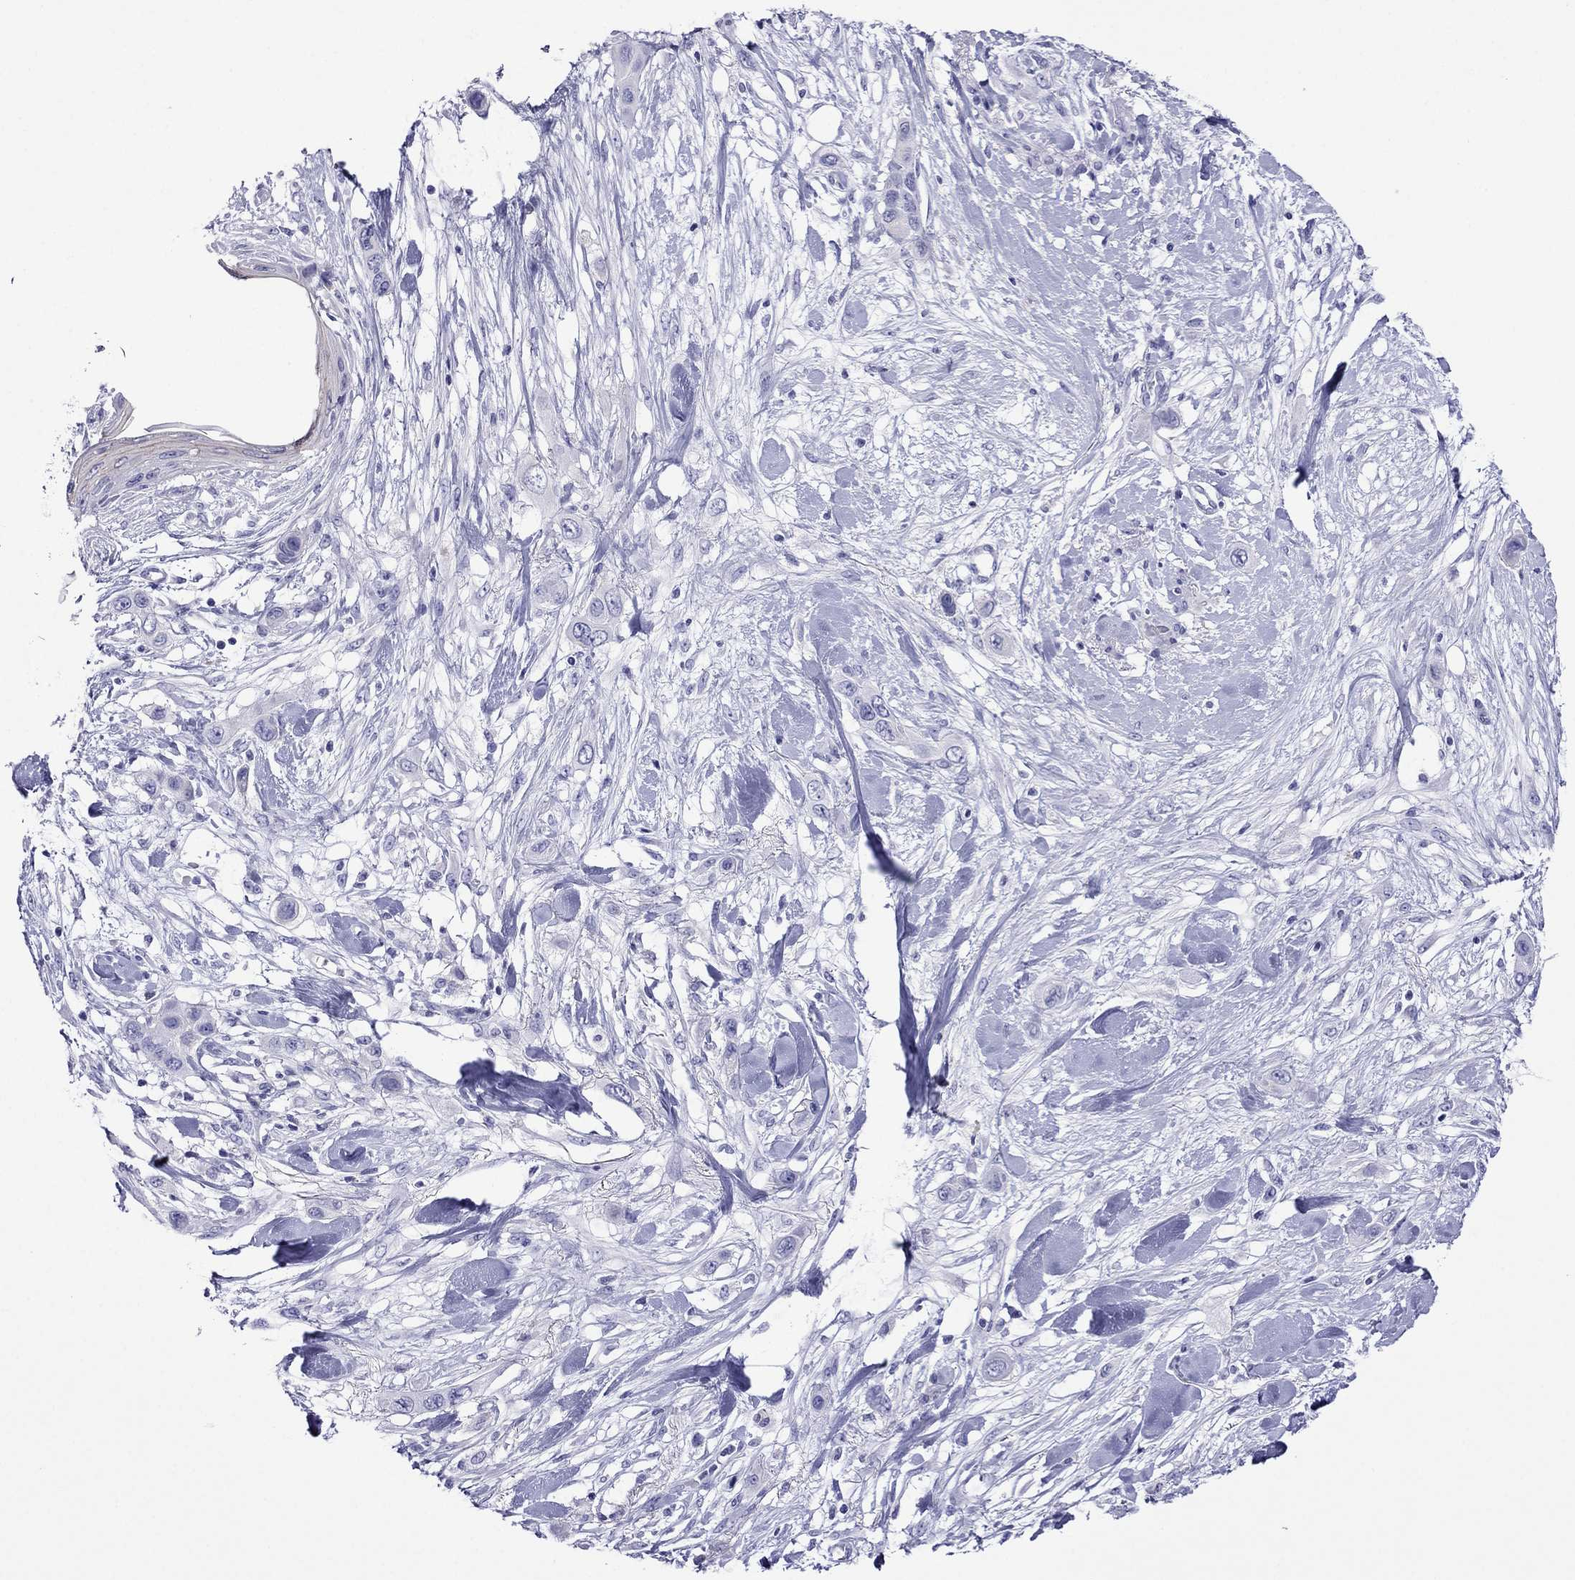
{"staining": {"intensity": "negative", "quantity": "none", "location": "none"}, "tissue": "skin cancer", "cell_type": "Tumor cells", "image_type": "cancer", "snomed": [{"axis": "morphology", "description": "Squamous cell carcinoma, NOS"}, {"axis": "topography", "description": "Skin"}], "caption": "IHC of skin cancer shows no expression in tumor cells.", "gene": "PCDHA6", "patient": {"sex": "male", "age": 79}}